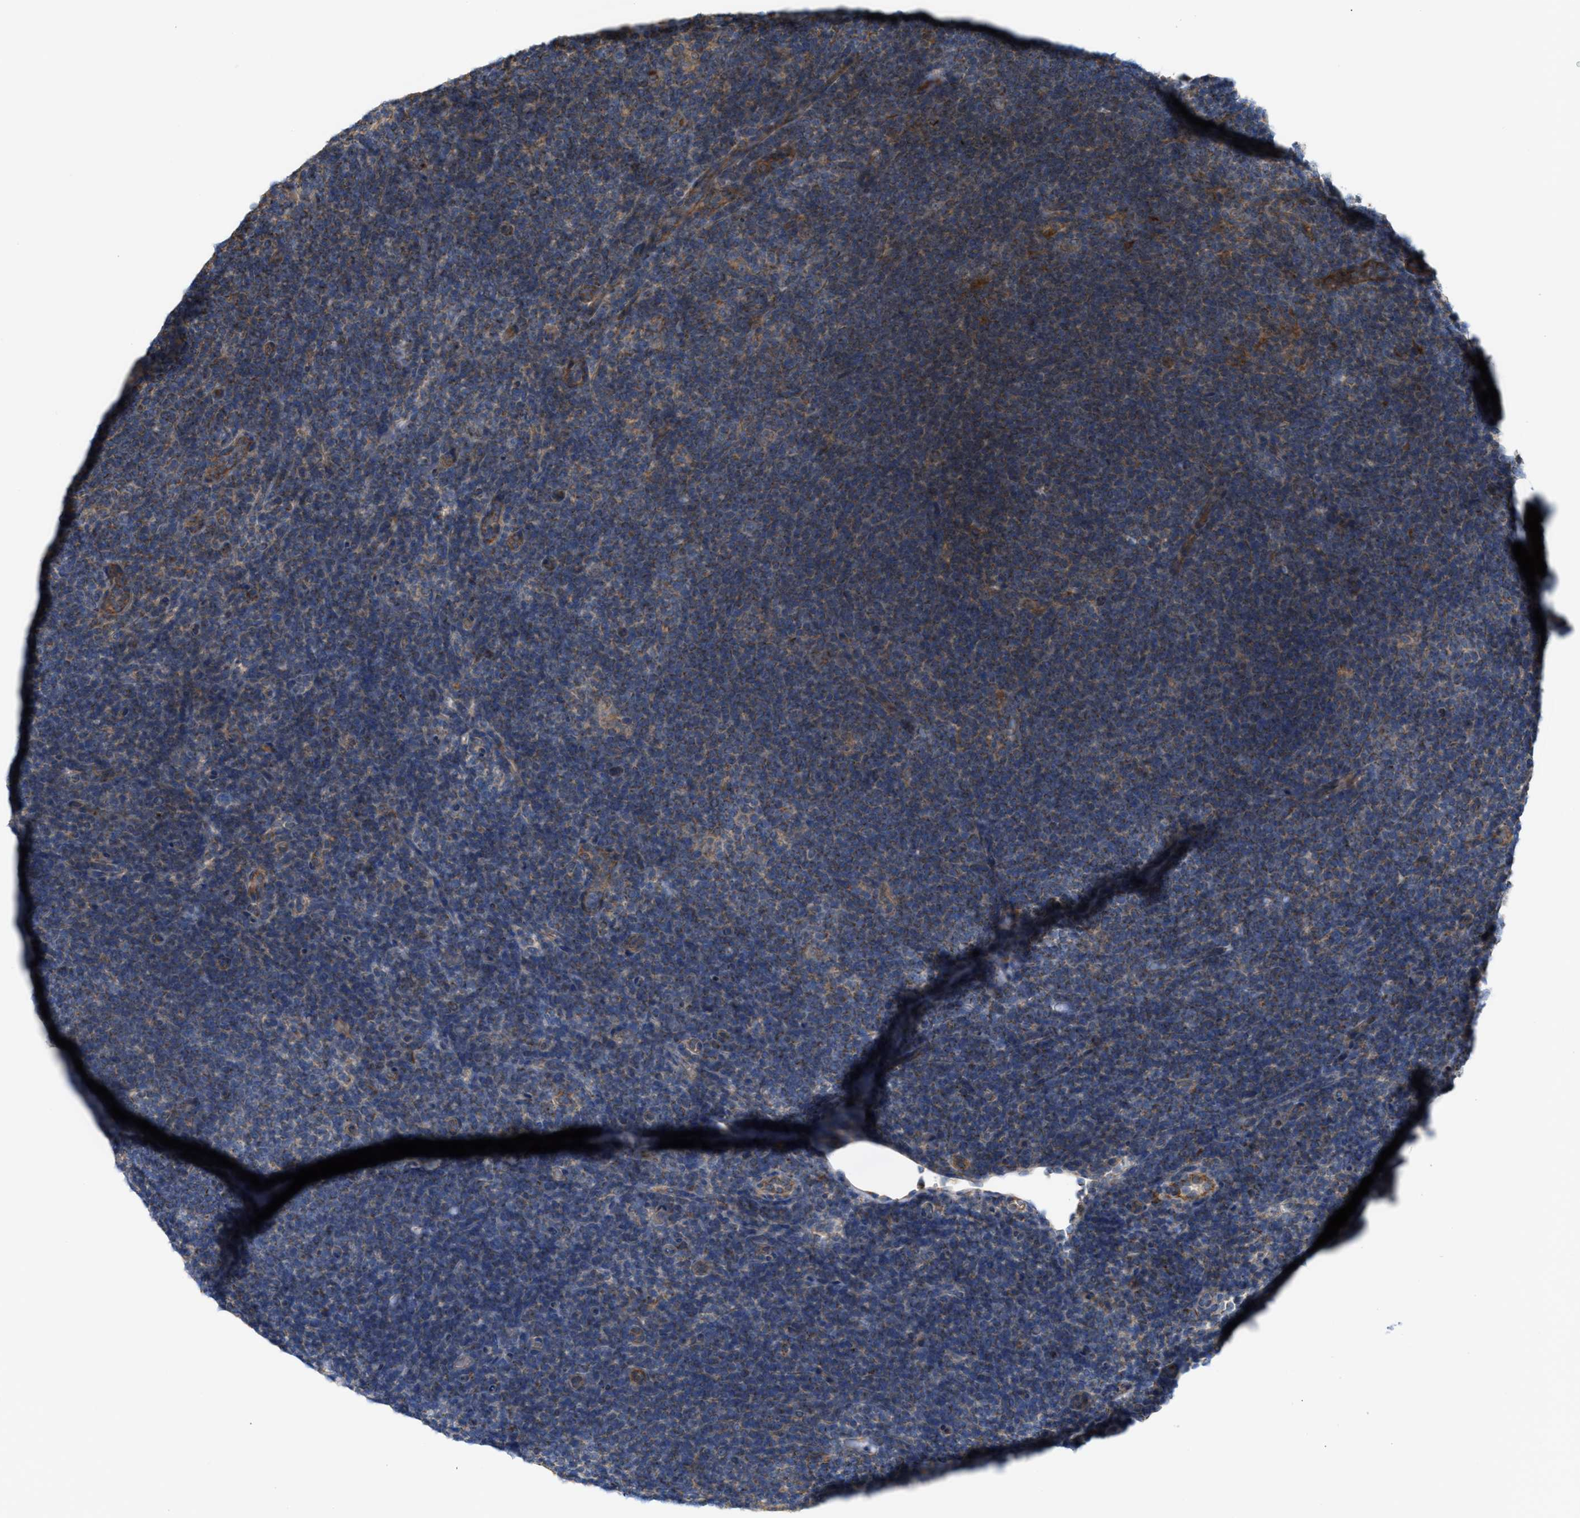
{"staining": {"intensity": "negative", "quantity": "none", "location": "none"}, "tissue": "lymphoma", "cell_type": "Tumor cells", "image_type": "cancer", "snomed": [{"axis": "morphology", "description": "Hodgkin's disease, NOS"}, {"axis": "topography", "description": "Lymph node"}], "caption": "High power microscopy image of an IHC image of Hodgkin's disease, revealing no significant staining in tumor cells.", "gene": "OXSM", "patient": {"sex": "female", "age": 57}}